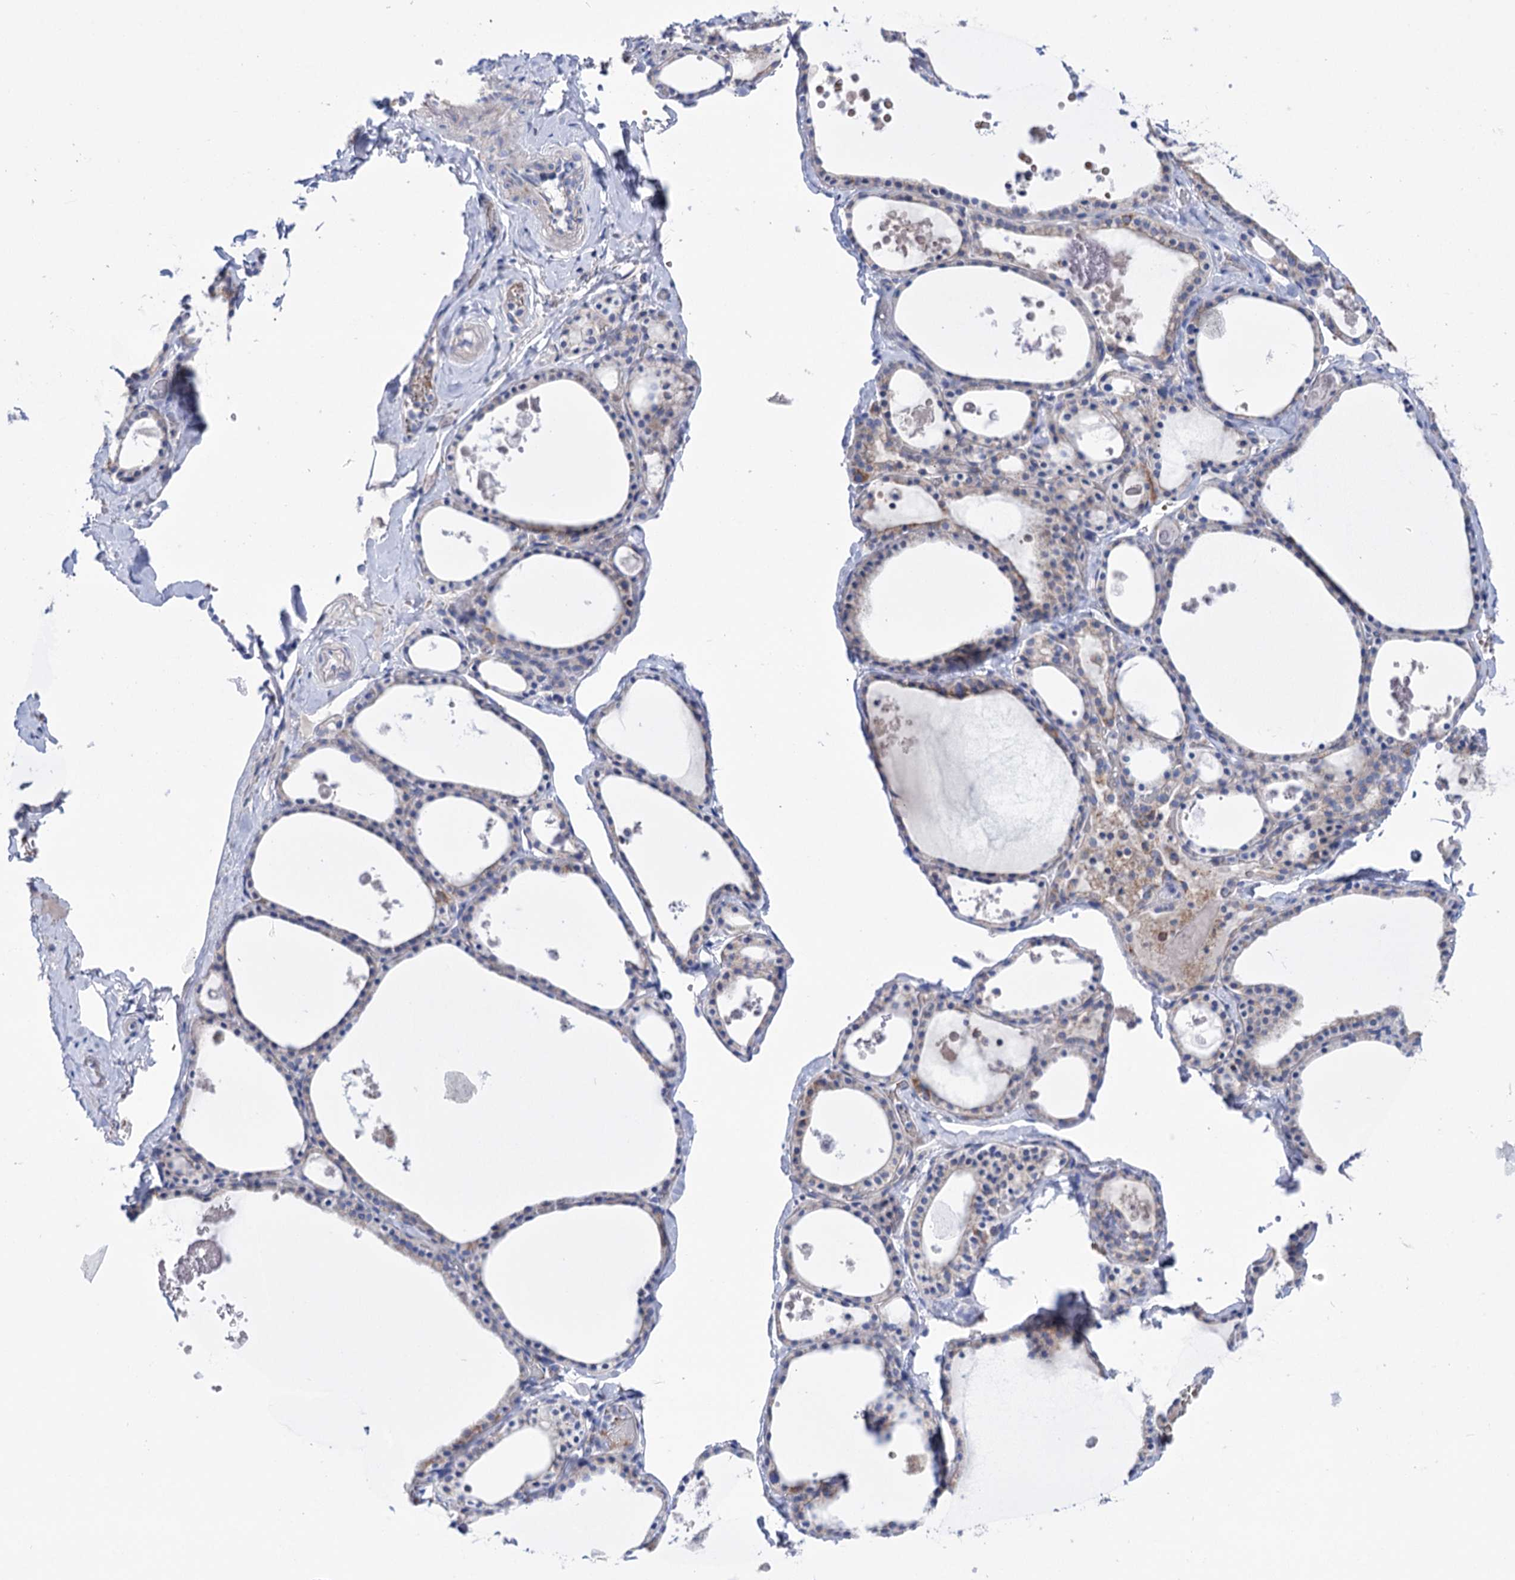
{"staining": {"intensity": "negative", "quantity": "none", "location": "none"}, "tissue": "thyroid gland", "cell_type": "Glandular cells", "image_type": "normal", "snomed": [{"axis": "morphology", "description": "Normal tissue, NOS"}, {"axis": "topography", "description": "Thyroid gland"}], "caption": "Photomicrograph shows no protein staining in glandular cells of normal thyroid gland.", "gene": "YARS2", "patient": {"sex": "male", "age": 56}}